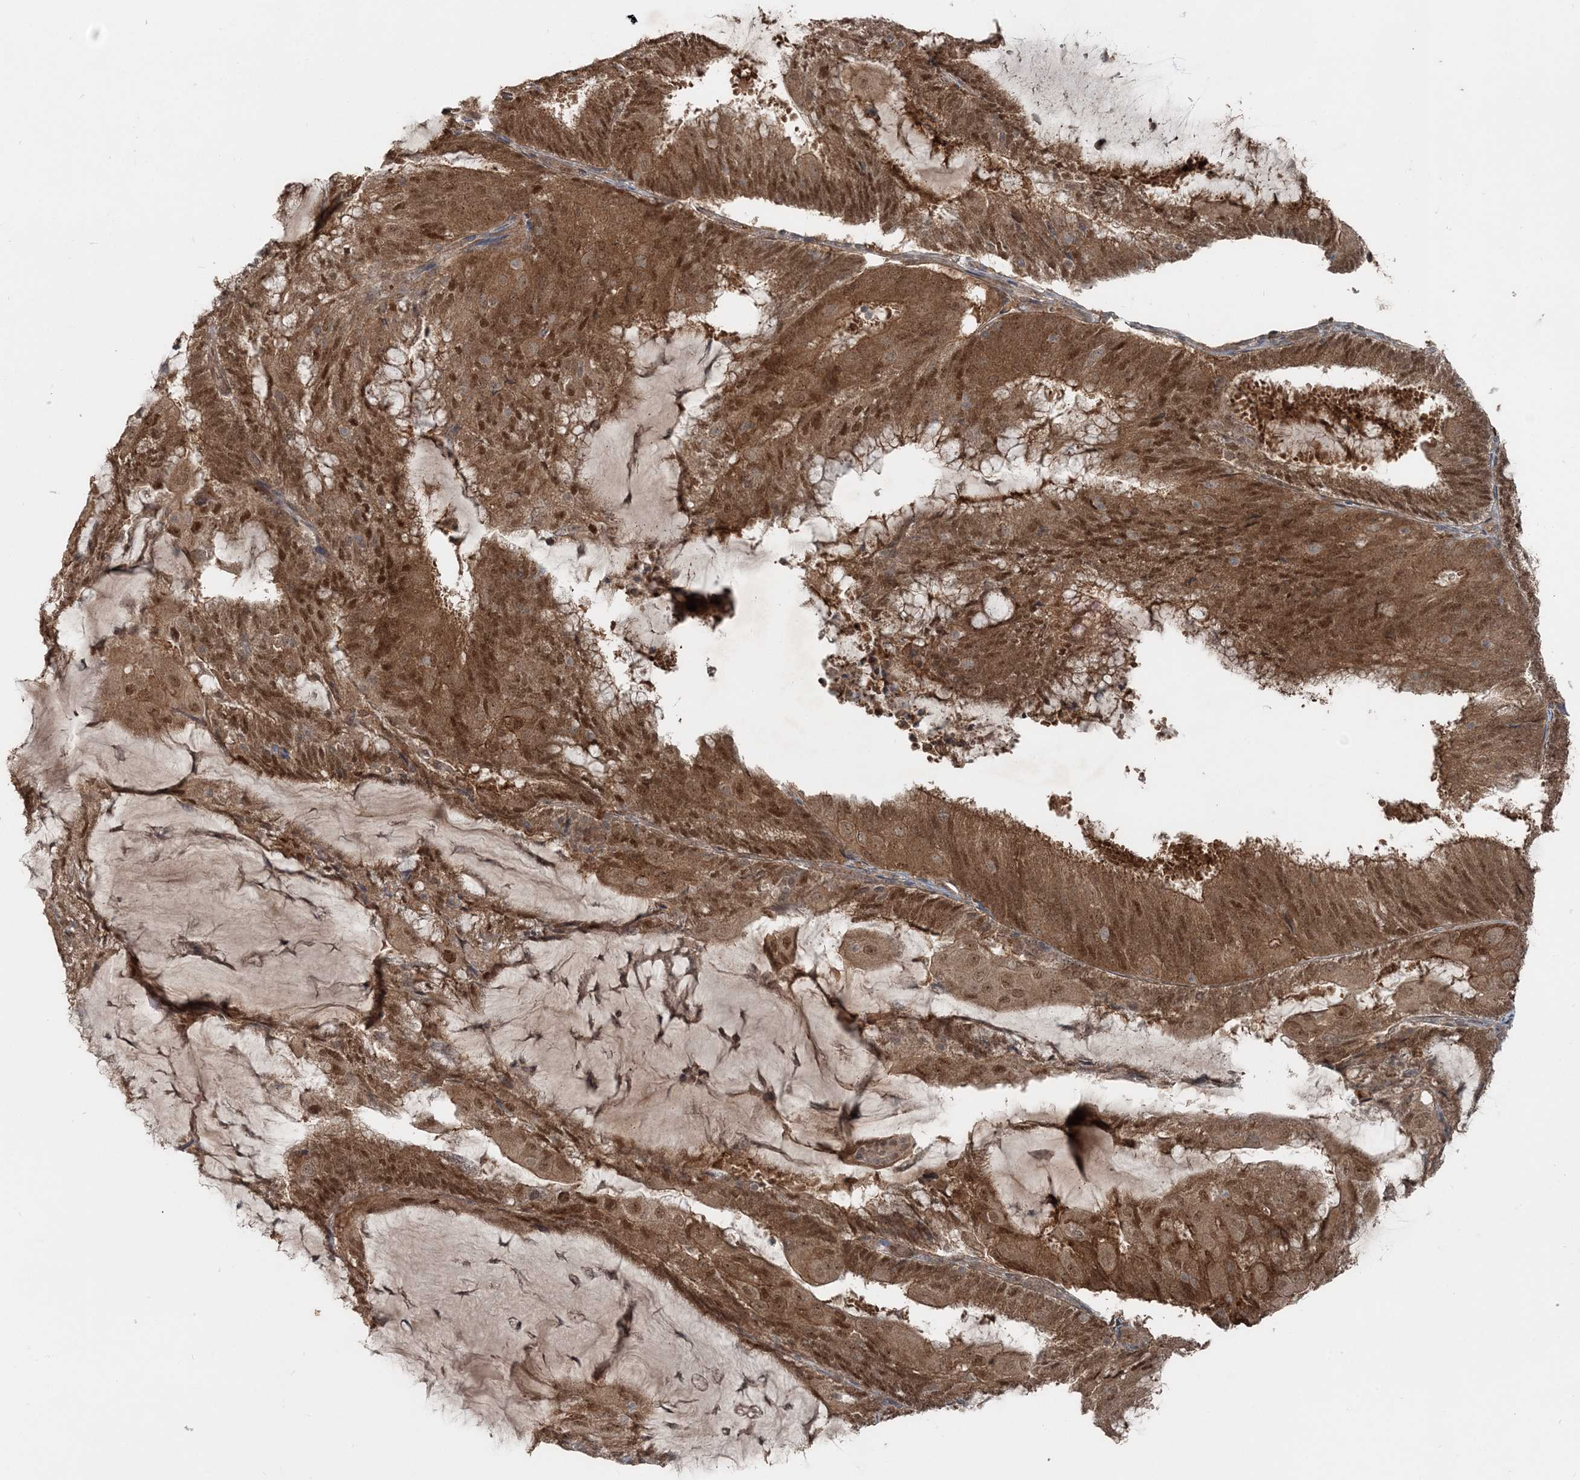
{"staining": {"intensity": "moderate", "quantity": ">75%", "location": "cytoplasmic/membranous,nuclear"}, "tissue": "endometrial cancer", "cell_type": "Tumor cells", "image_type": "cancer", "snomed": [{"axis": "morphology", "description": "Adenocarcinoma, NOS"}, {"axis": "topography", "description": "Endometrium"}], "caption": "An image showing moderate cytoplasmic/membranous and nuclear positivity in approximately >75% of tumor cells in adenocarcinoma (endometrial), as visualized by brown immunohistochemical staining.", "gene": "FBXL17", "patient": {"sex": "female", "age": 81}}